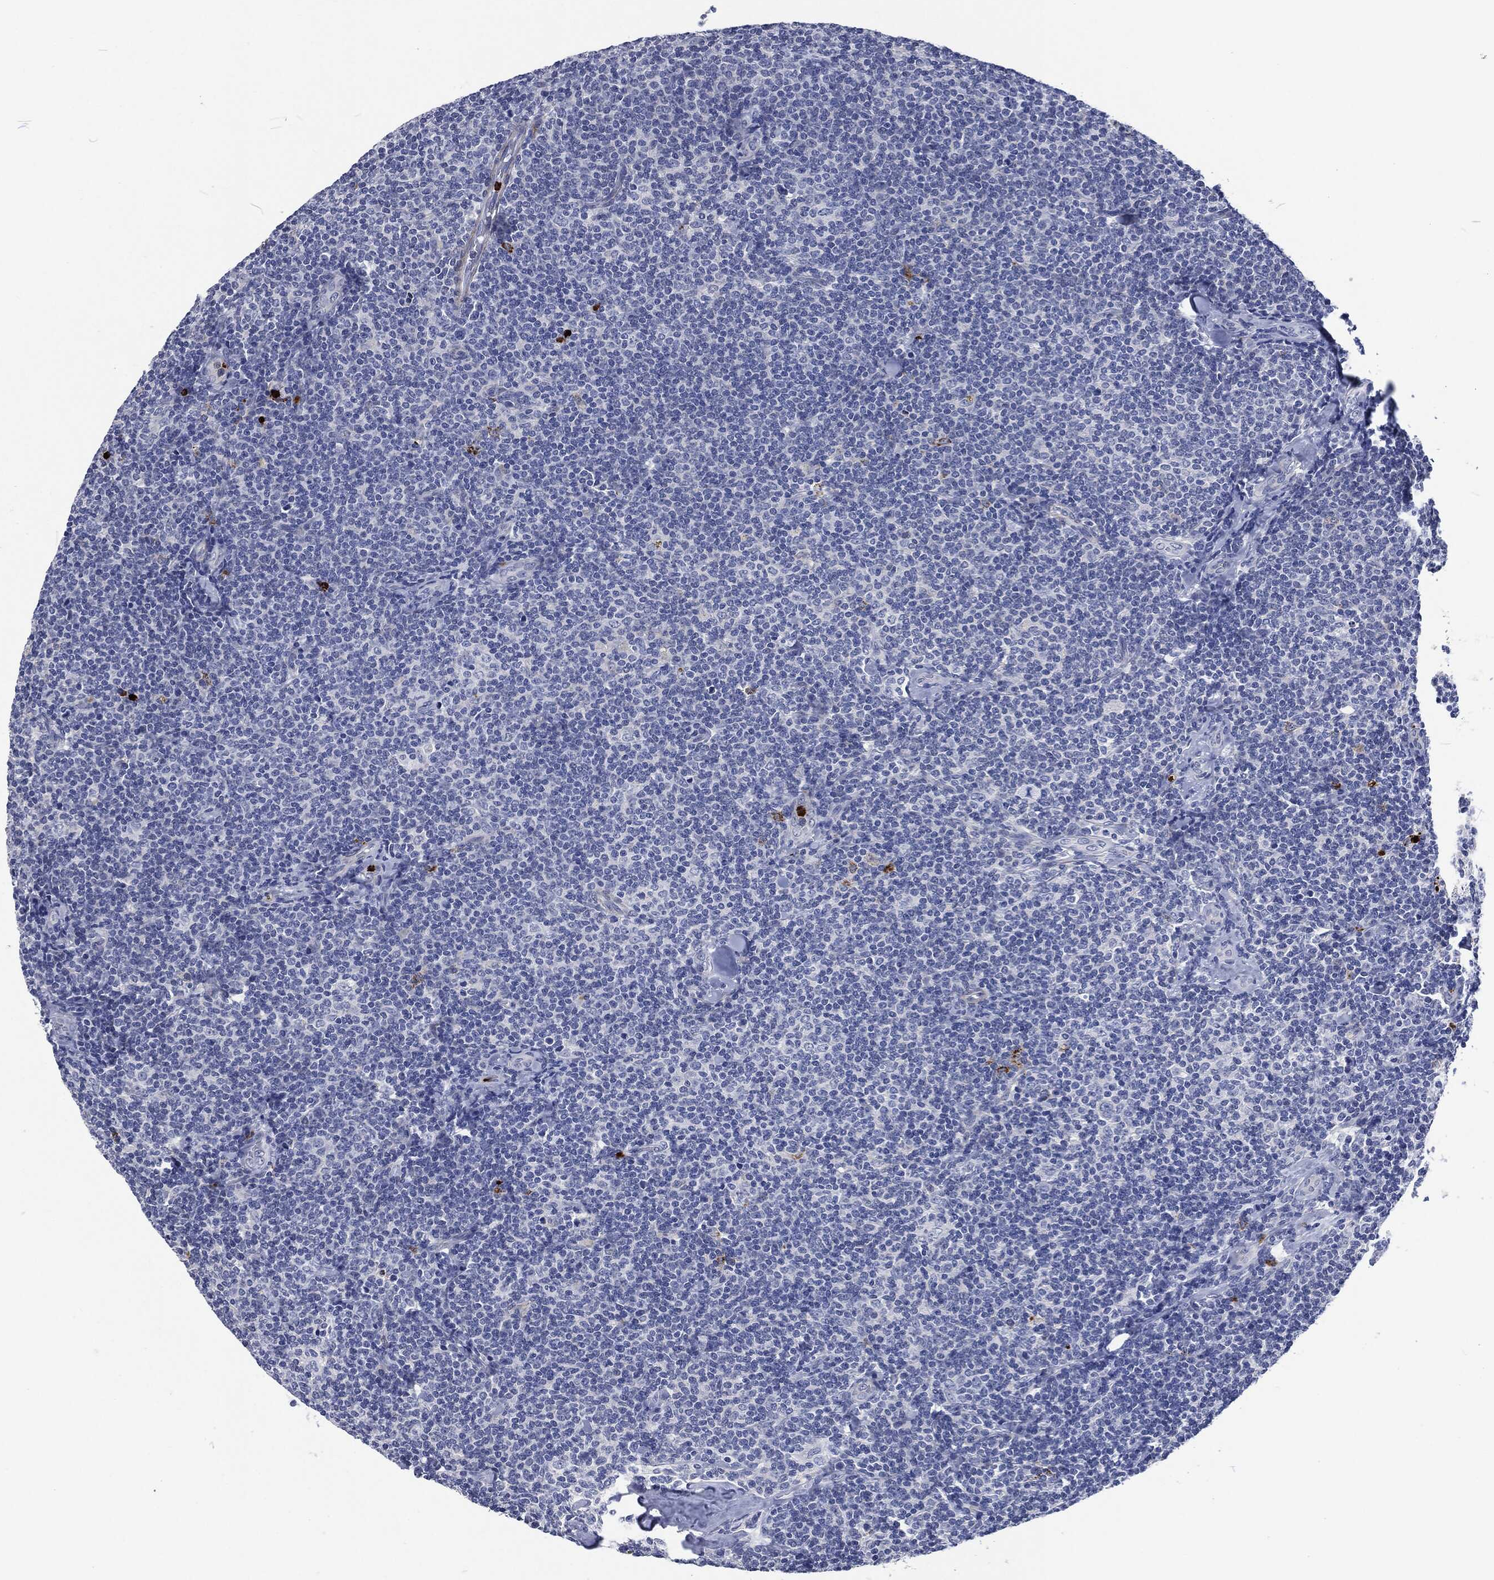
{"staining": {"intensity": "negative", "quantity": "none", "location": "none"}, "tissue": "lymphoma", "cell_type": "Tumor cells", "image_type": "cancer", "snomed": [{"axis": "morphology", "description": "Malignant lymphoma, non-Hodgkin's type, Low grade"}, {"axis": "topography", "description": "Lymph node"}], "caption": "High power microscopy photomicrograph of an IHC histopathology image of malignant lymphoma, non-Hodgkin's type (low-grade), revealing no significant staining in tumor cells.", "gene": "MPO", "patient": {"sex": "female", "age": 56}}